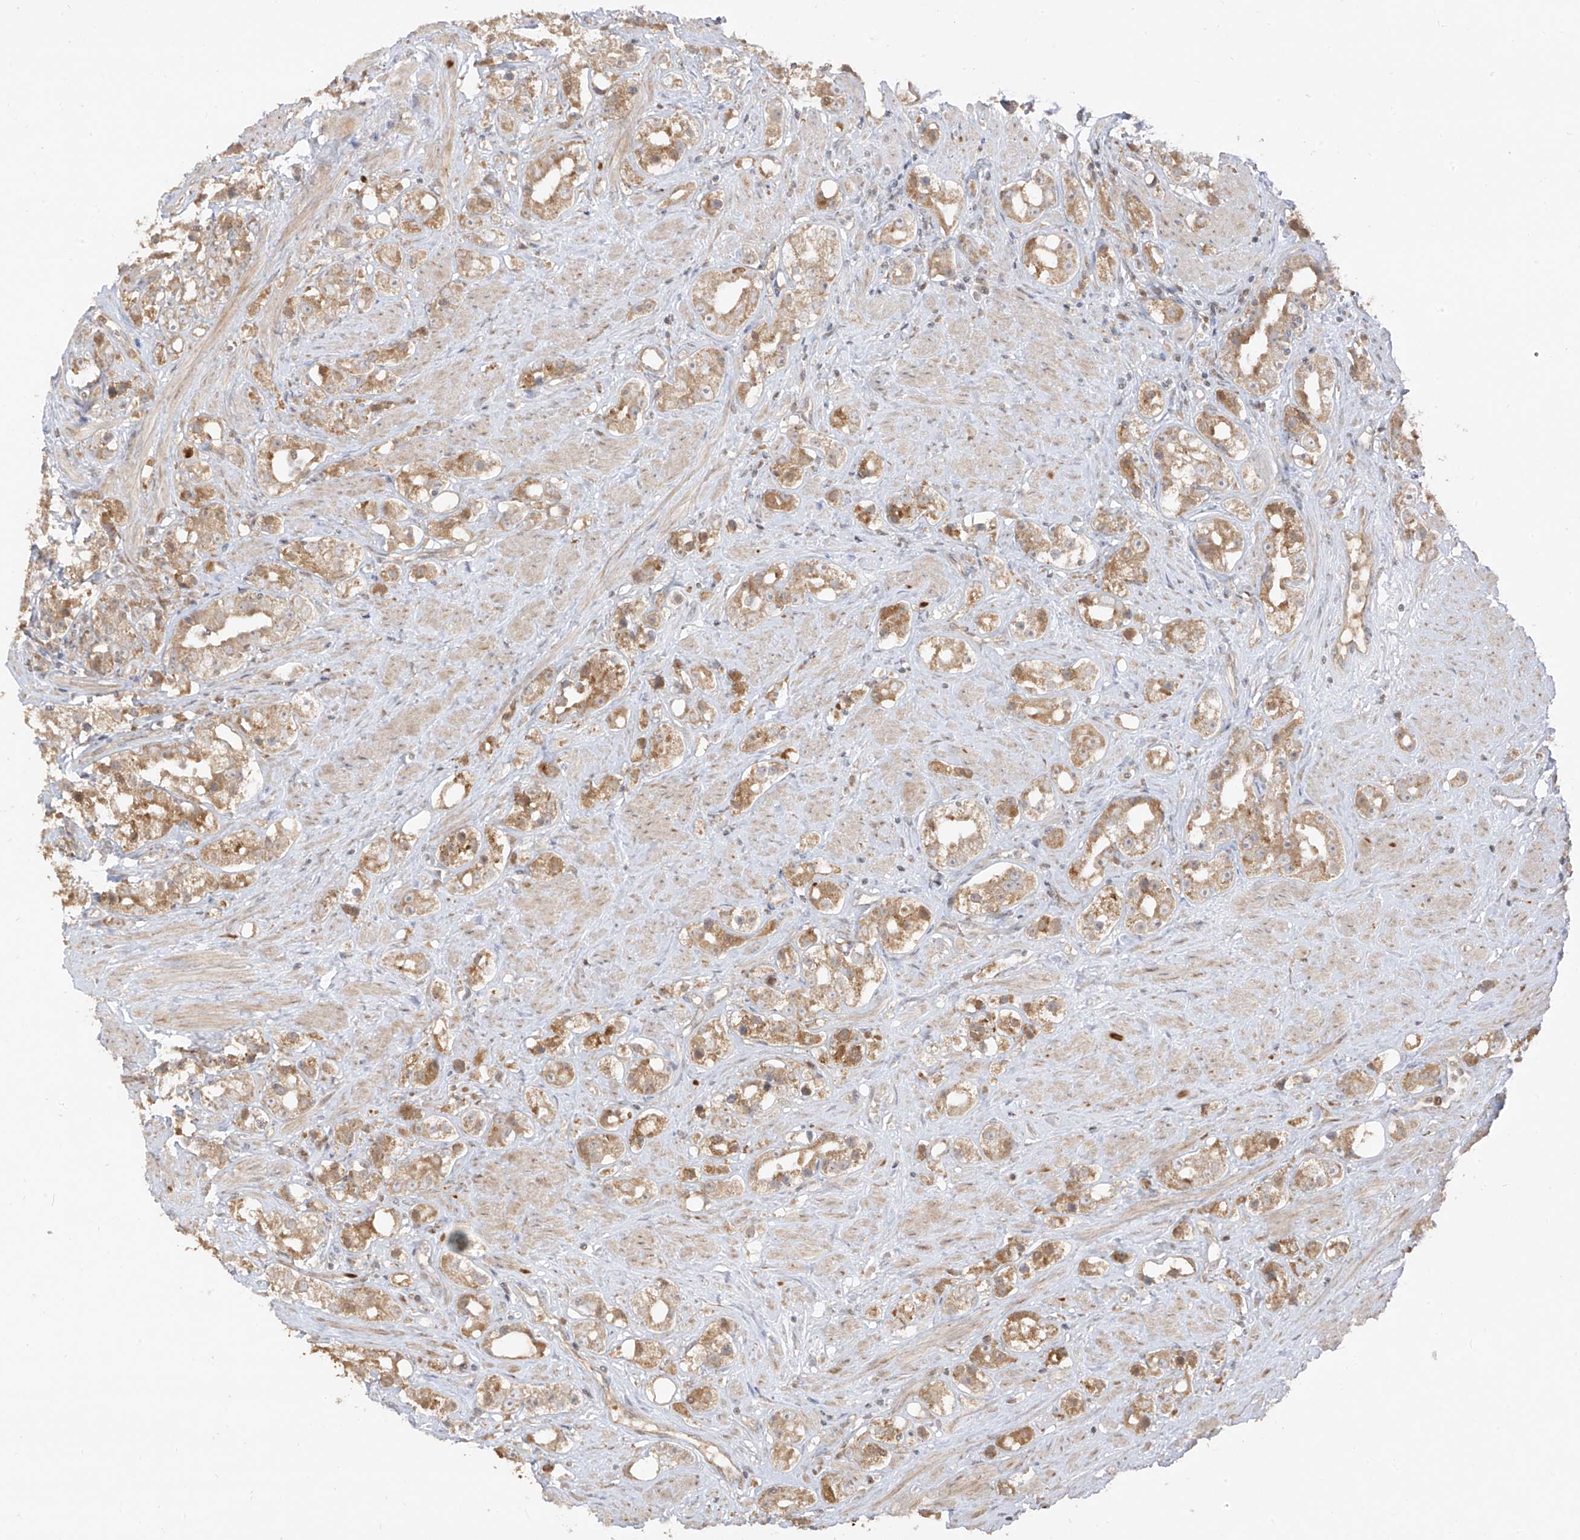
{"staining": {"intensity": "moderate", "quantity": ">75%", "location": "cytoplasmic/membranous"}, "tissue": "prostate cancer", "cell_type": "Tumor cells", "image_type": "cancer", "snomed": [{"axis": "morphology", "description": "Adenocarcinoma, NOS"}, {"axis": "topography", "description": "Prostate"}], "caption": "Immunohistochemical staining of prostate adenocarcinoma exhibits medium levels of moderate cytoplasmic/membranous protein staining in approximately >75% of tumor cells.", "gene": "COLGALT2", "patient": {"sex": "male", "age": 79}}